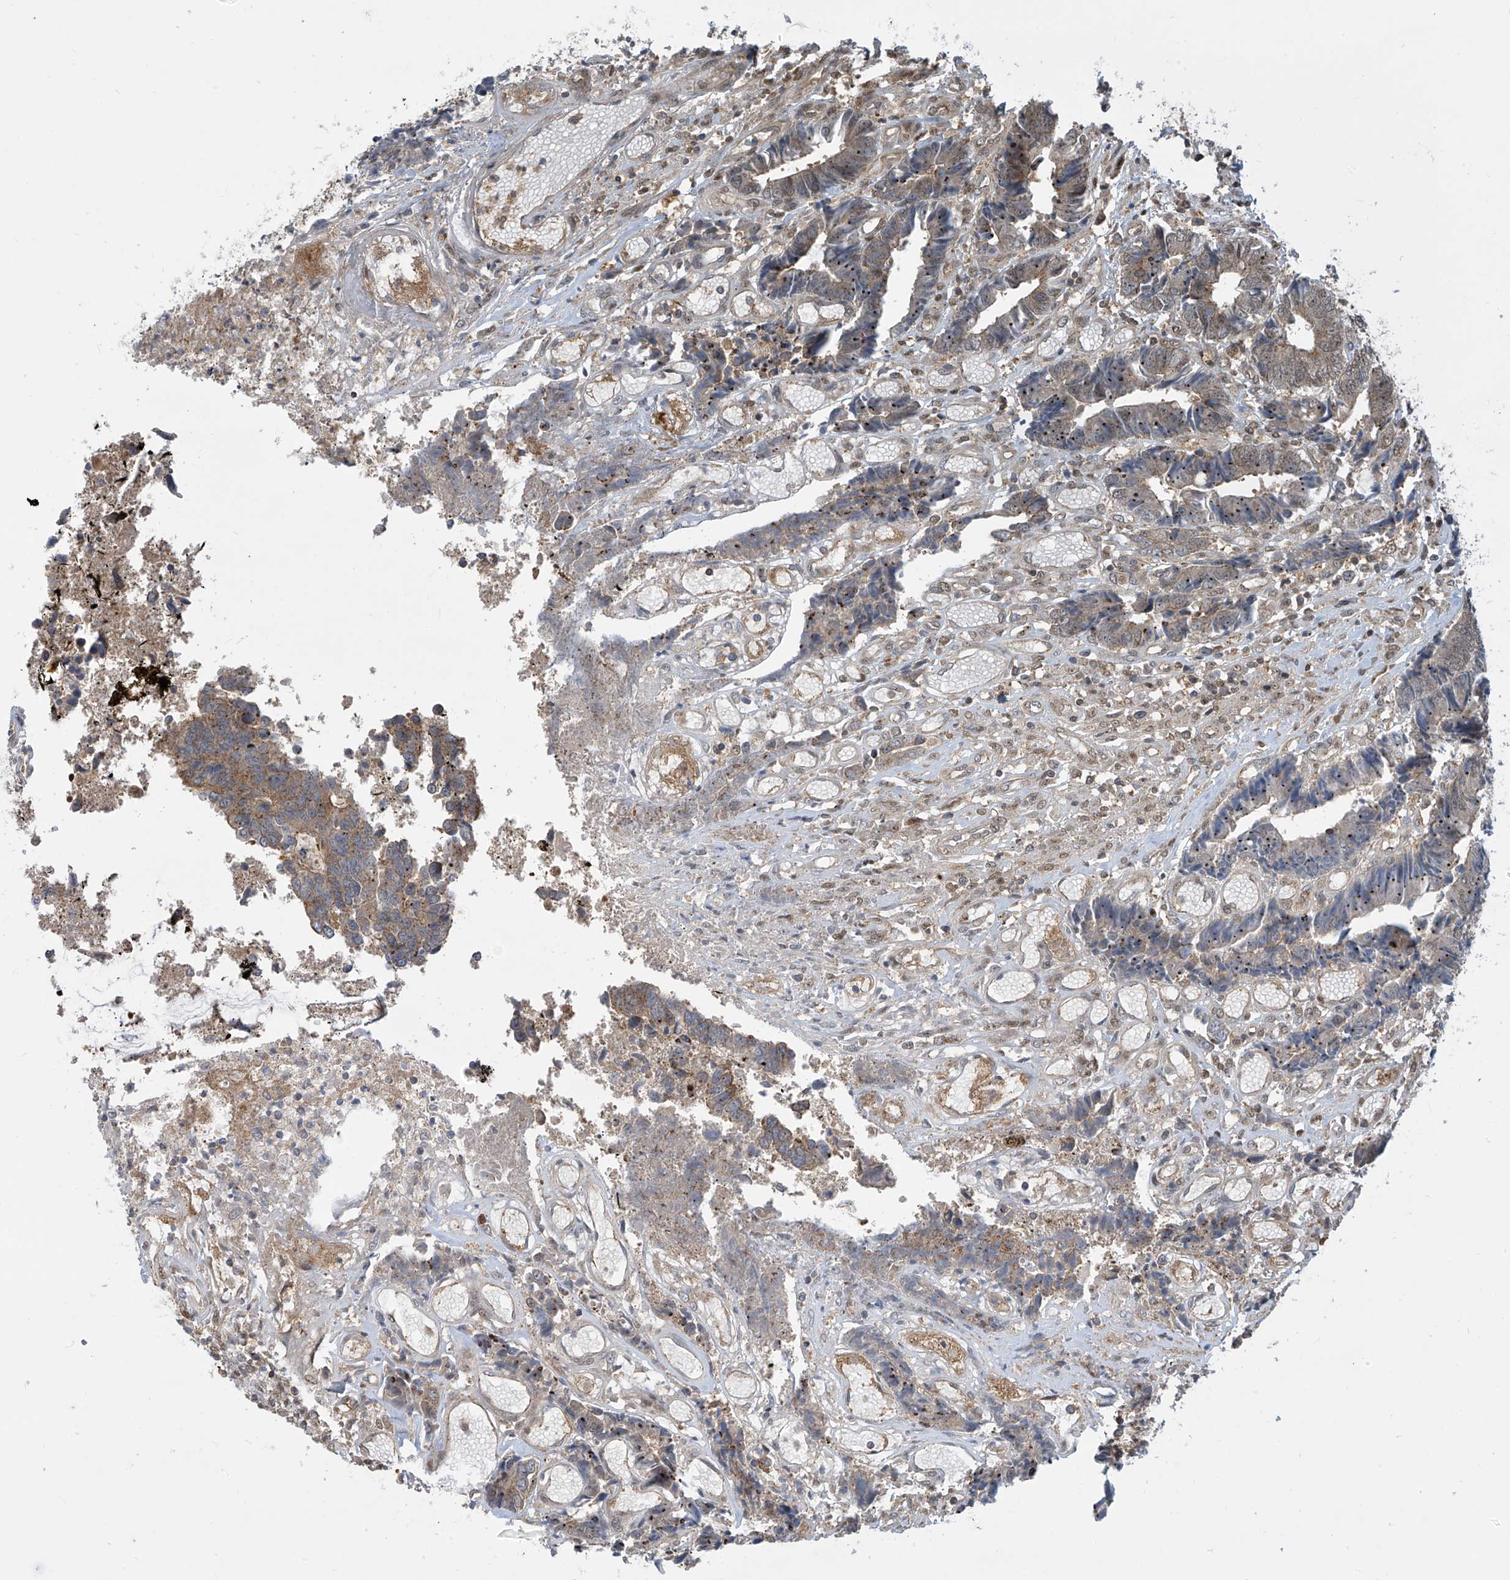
{"staining": {"intensity": "weak", "quantity": "25%-75%", "location": "cytoplasmic/membranous"}, "tissue": "colorectal cancer", "cell_type": "Tumor cells", "image_type": "cancer", "snomed": [{"axis": "morphology", "description": "Adenocarcinoma, NOS"}, {"axis": "topography", "description": "Rectum"}], "caption": "This image shows immunohistochemistry (IHC) staining of colorectal cancer (adenocarcinoma), with low weak cytoplasmic/membranous positivity in about 25%-75% of tumor cells.", "gene": "LAGE3", "patient": {"sex": "male", "age": 84}}